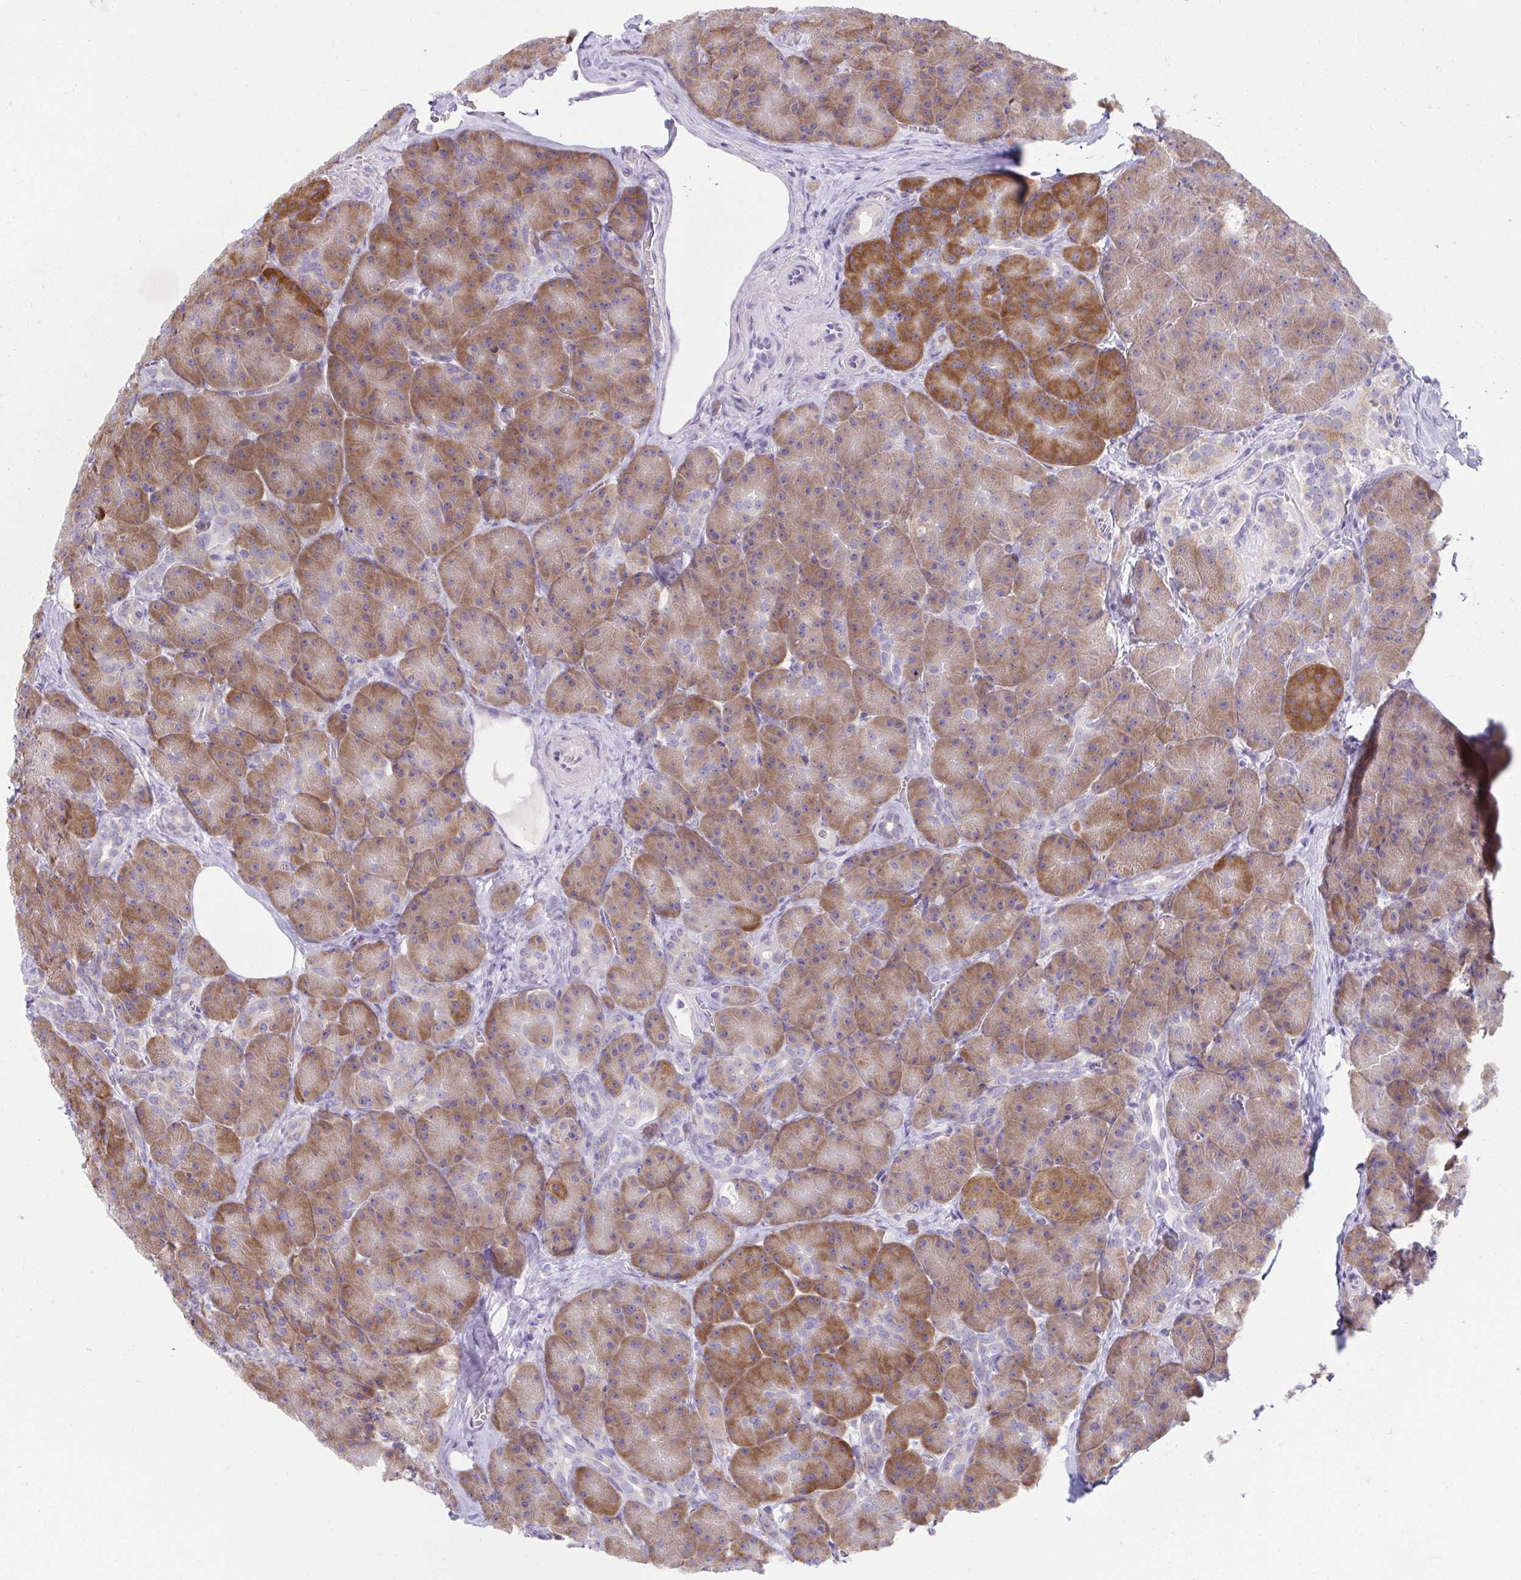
{"staining": {"intensity": "moderate", "quantity": ">75%", "location": "cytoplasmic/membranous"}, "tissue": "pancreas", "cell_type": "Exocrine glandular cells", "image_type": "normal", "snomed": [{"axis": "morphology", "description": "Normal tissue, NOS"}, {"axis": "topography", "description": "Pancreas"}], "caption": "Moderate cytoplasmic/membranous positivity for a protein is appreciated in about >75% of exocrine glandular cells of normal pancreas using immunohistochemistry (IHC).", "gene": "FASLG", "patient": {"sex": "male", "age": 57}}